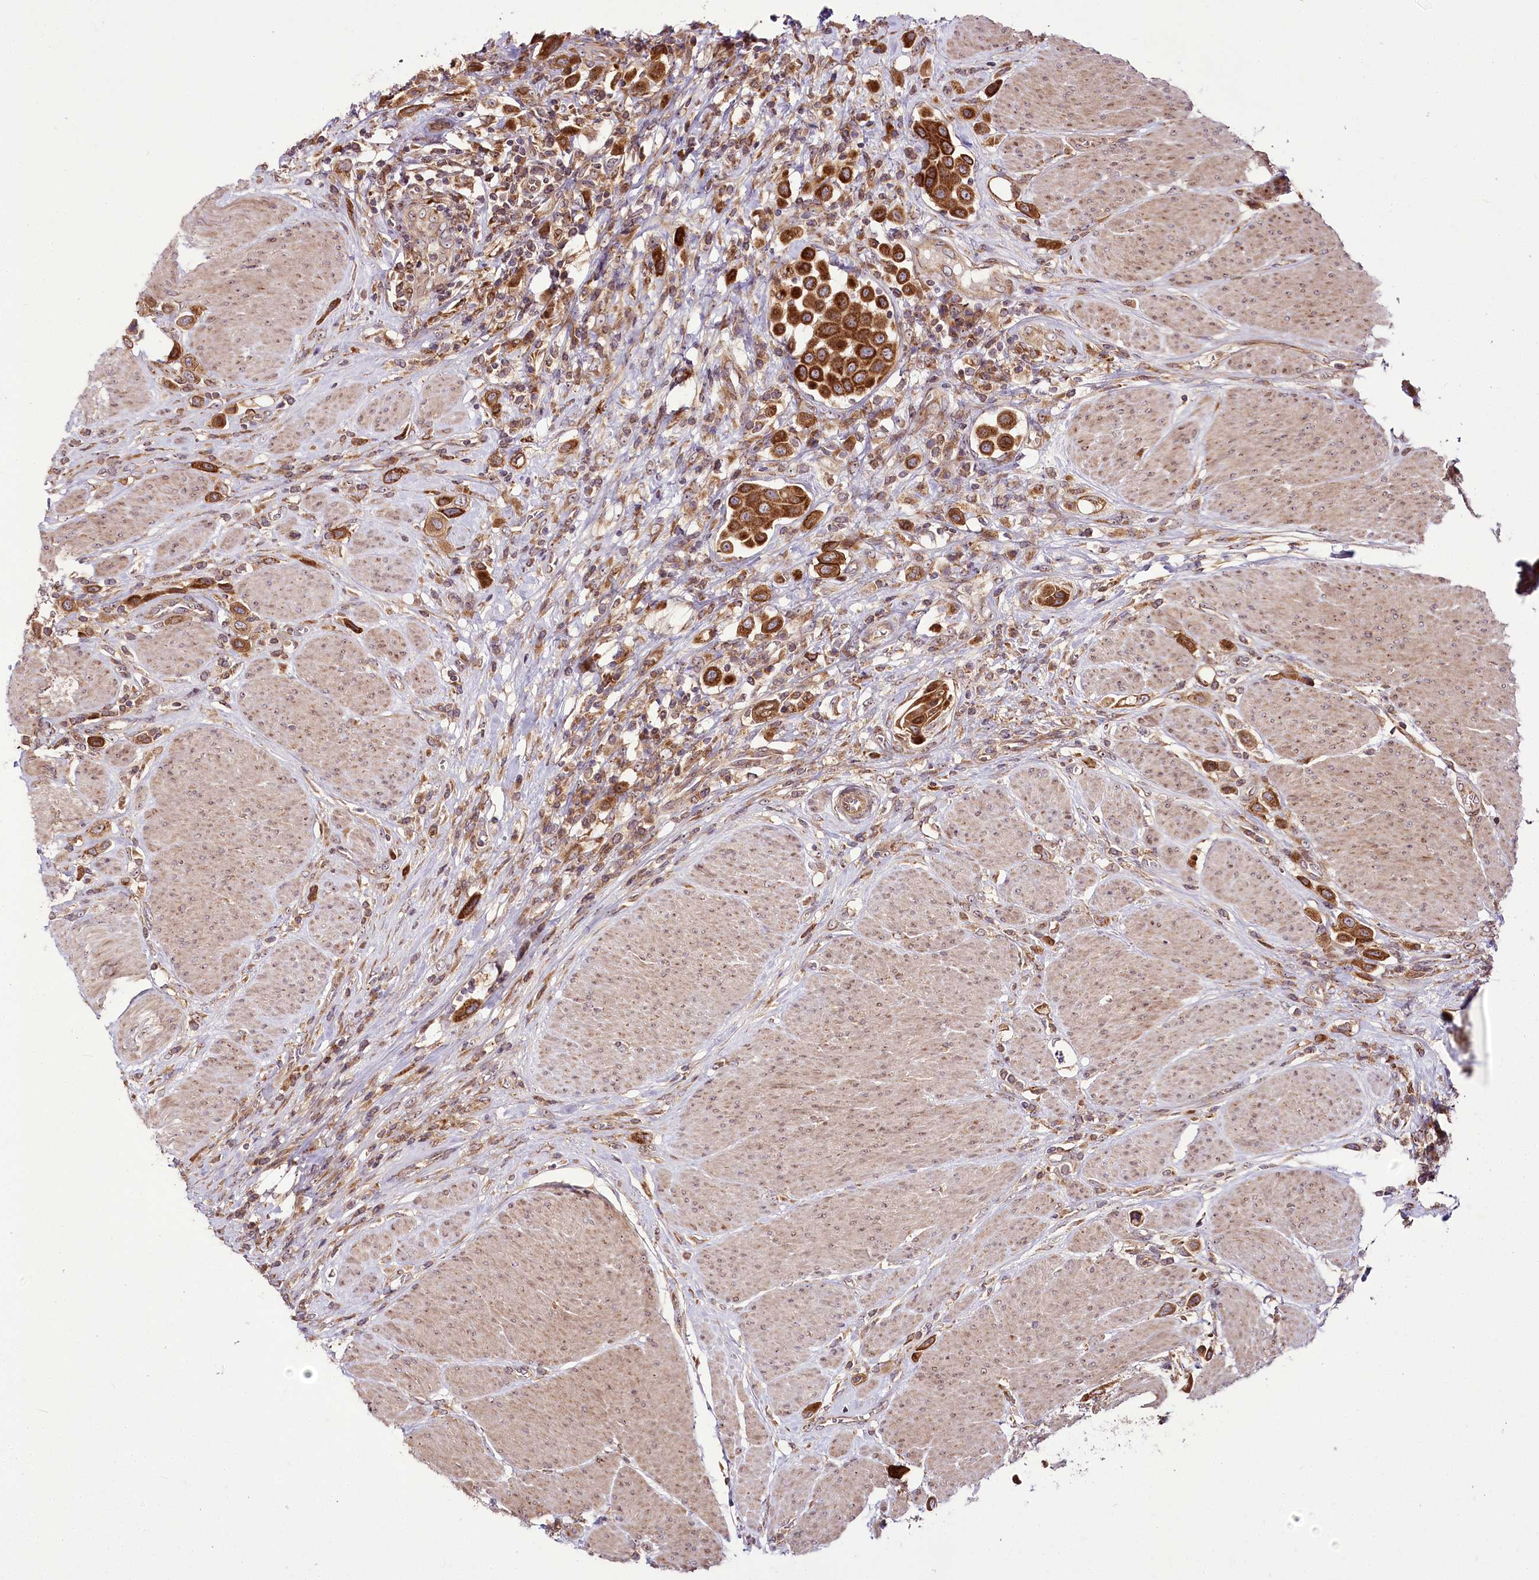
{"staining": {"intensity": "strong", "quantity": ">75%", "location": "cytoplasmic/membranous"}, "tissue": "urothelial cancer", "cell_type": "Tumor cells", "image_type": "cancer", "snomed": [{"axis": "morphology", "description": "Urothelial carcinoma, High grade"}, {"axis": "topography", "description": "Urinary bladder"}], "caption": "Urothelial carcinoma (high-grade) was stained to show a protein in brown. There is high levels of strong cytoplasmic/membranous expression in approximately >75% of tumor cells.", "gene": "RAB7A", "patient": {"sex": "male", "age": 50}}